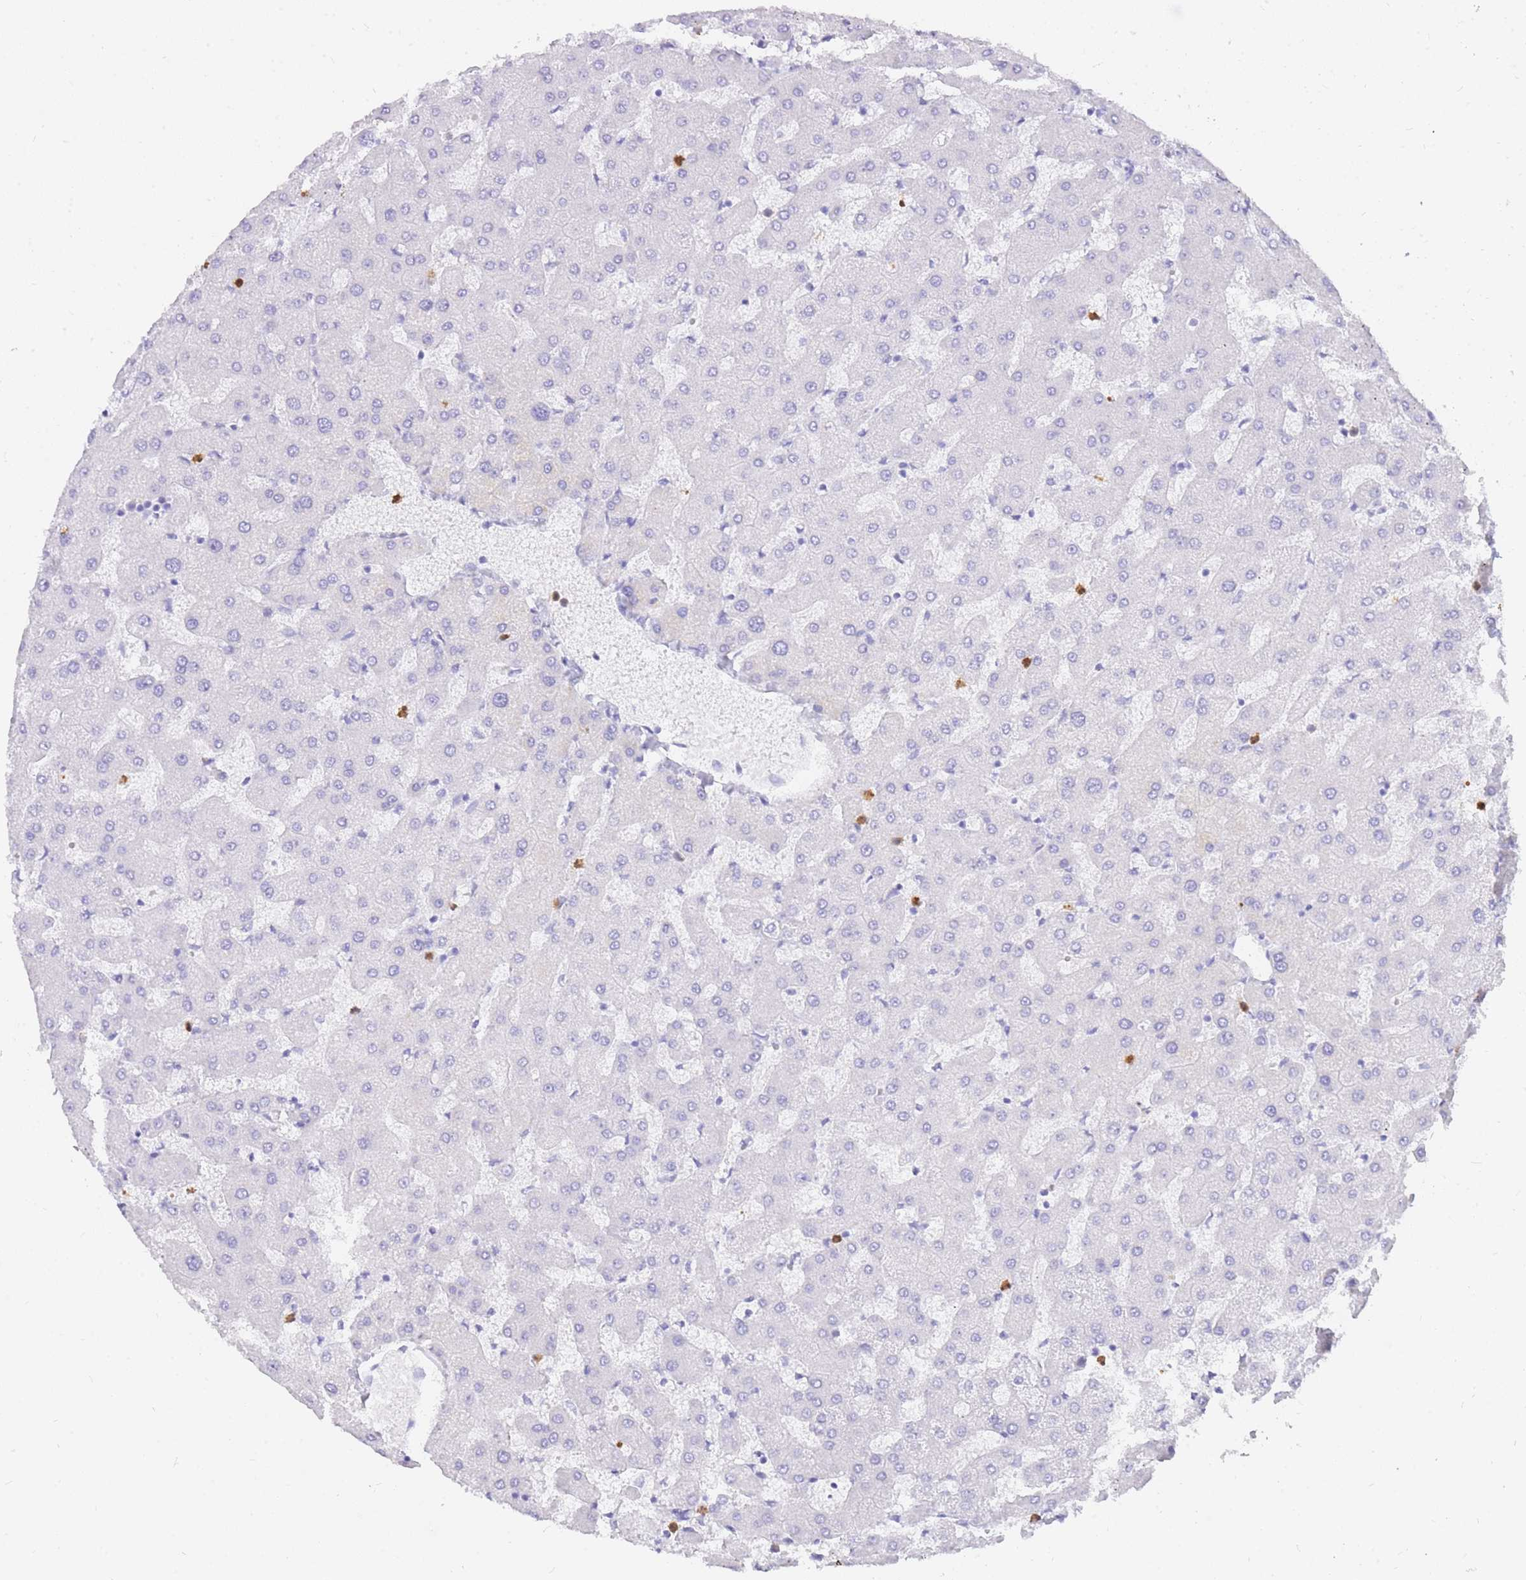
{"staining": {"intensity": "negative", "quantity": "none", "location": "none"}, "tissue": "liver", "cell_type": "Cholangiocytes", "image_type": "normal", "snomed": [{"axis": "morphology", "description": "Normal tissue, NOS"}, {"axis": "topography", "description": "Liver"}], "caption": "IHC micrograph of unremarkable human liver stained for a protein (brown), which shows no staining in cholangiocytes.", "gene": "HERC1", "patient": {"sex": "female", "age": 63}}